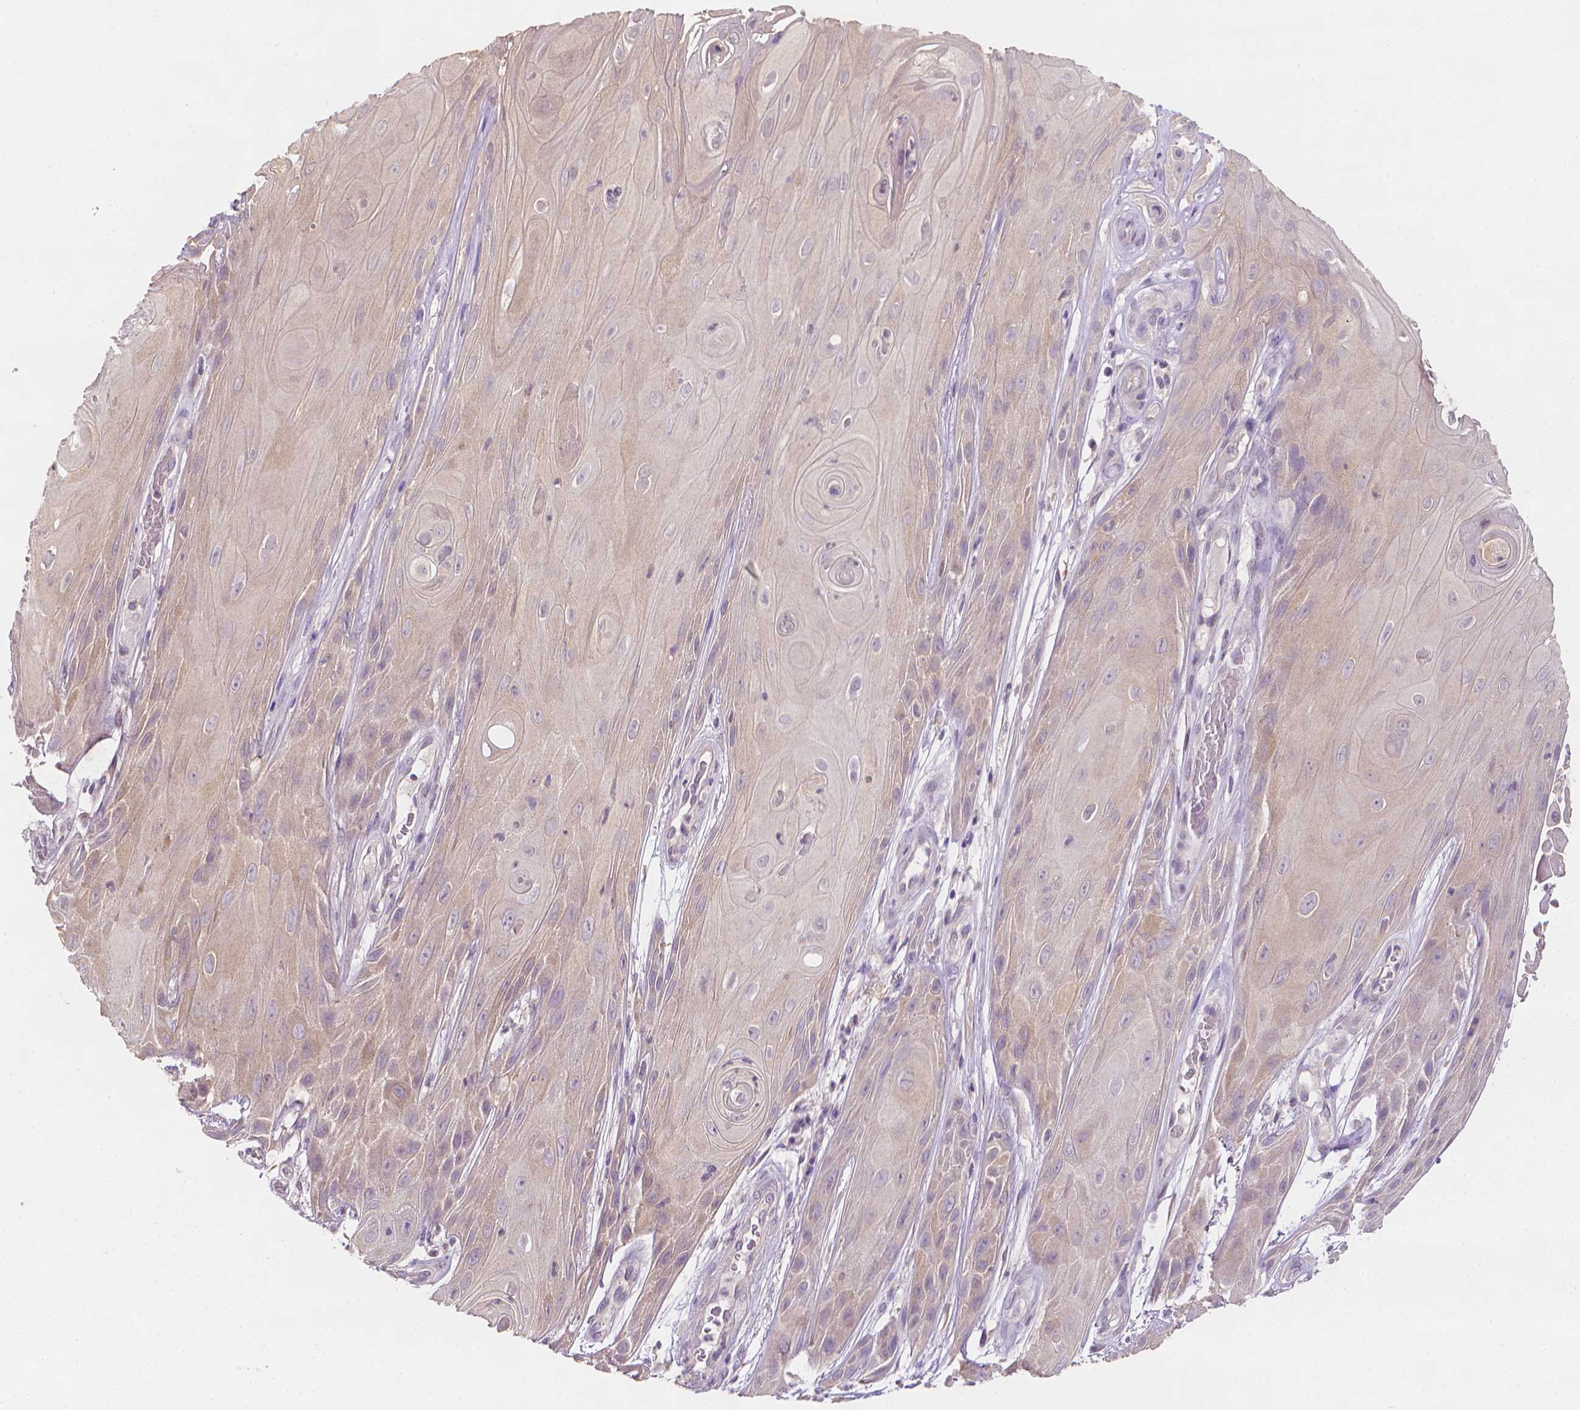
{"staining": {"intensity": "weak", "quantity": "<25%", "location": "cytoplasmic/membranous"}, "tissue": "skin cancer", "cell_type": "Tumor cells", "image_type": "cancer", "snomed": [{"axis": "morphology", "description": "Squamous cell carcinoma, NOS"}, {"axis": "topography", "description": "Skin"}], "caption": "Tumor cells are negative for brown protein staining in skin squamous cell carcinoma. (Stains: DAB immunohistochemistry with hematoxylin counter stain, Microscopy: brightfield microscopy at high magnification).", "gene": "FASN", "patient": {"sex": "male", "age": 62}}